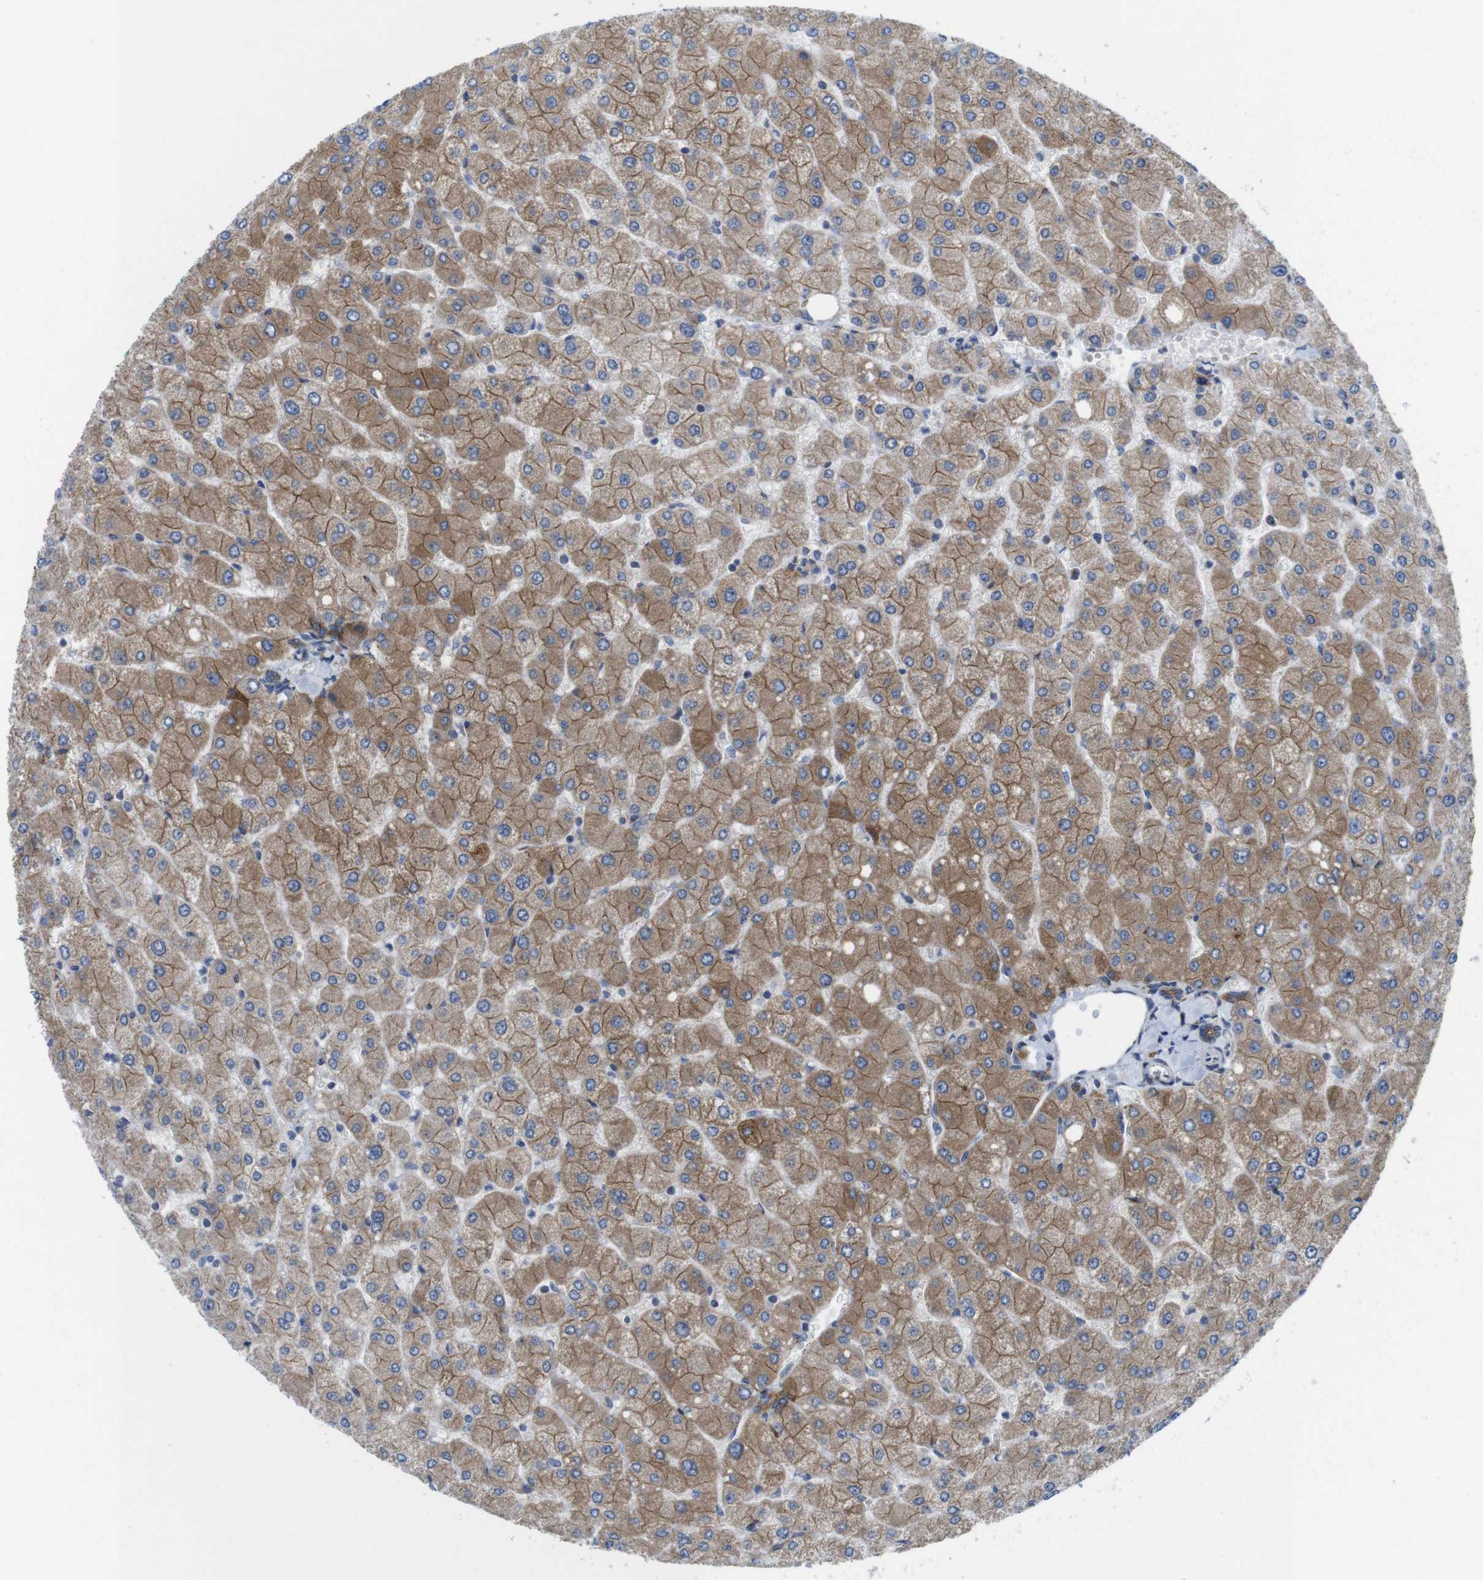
{"staining": {"intensity": "moderate", "quantity": ">75%", "location": "cytoplasmic/membranous"}, "tissue": "liver", "cell_type": "Cholangiocytes", "image_type": "normal", "snomed": [{"axis": "morphology", "description": "Normal tissue, NOS"}, {"axis": "topography", "description": "Liver"}], "caption": "Immunohistochemical staining of benign liver demonstrates >75% levels of moderate cytoplasmic/membranous protein positivity in approximately >75% of cholangiocytes.", "gene": "EFCAB14", "patient": {"sex": "male", "age": 55}}